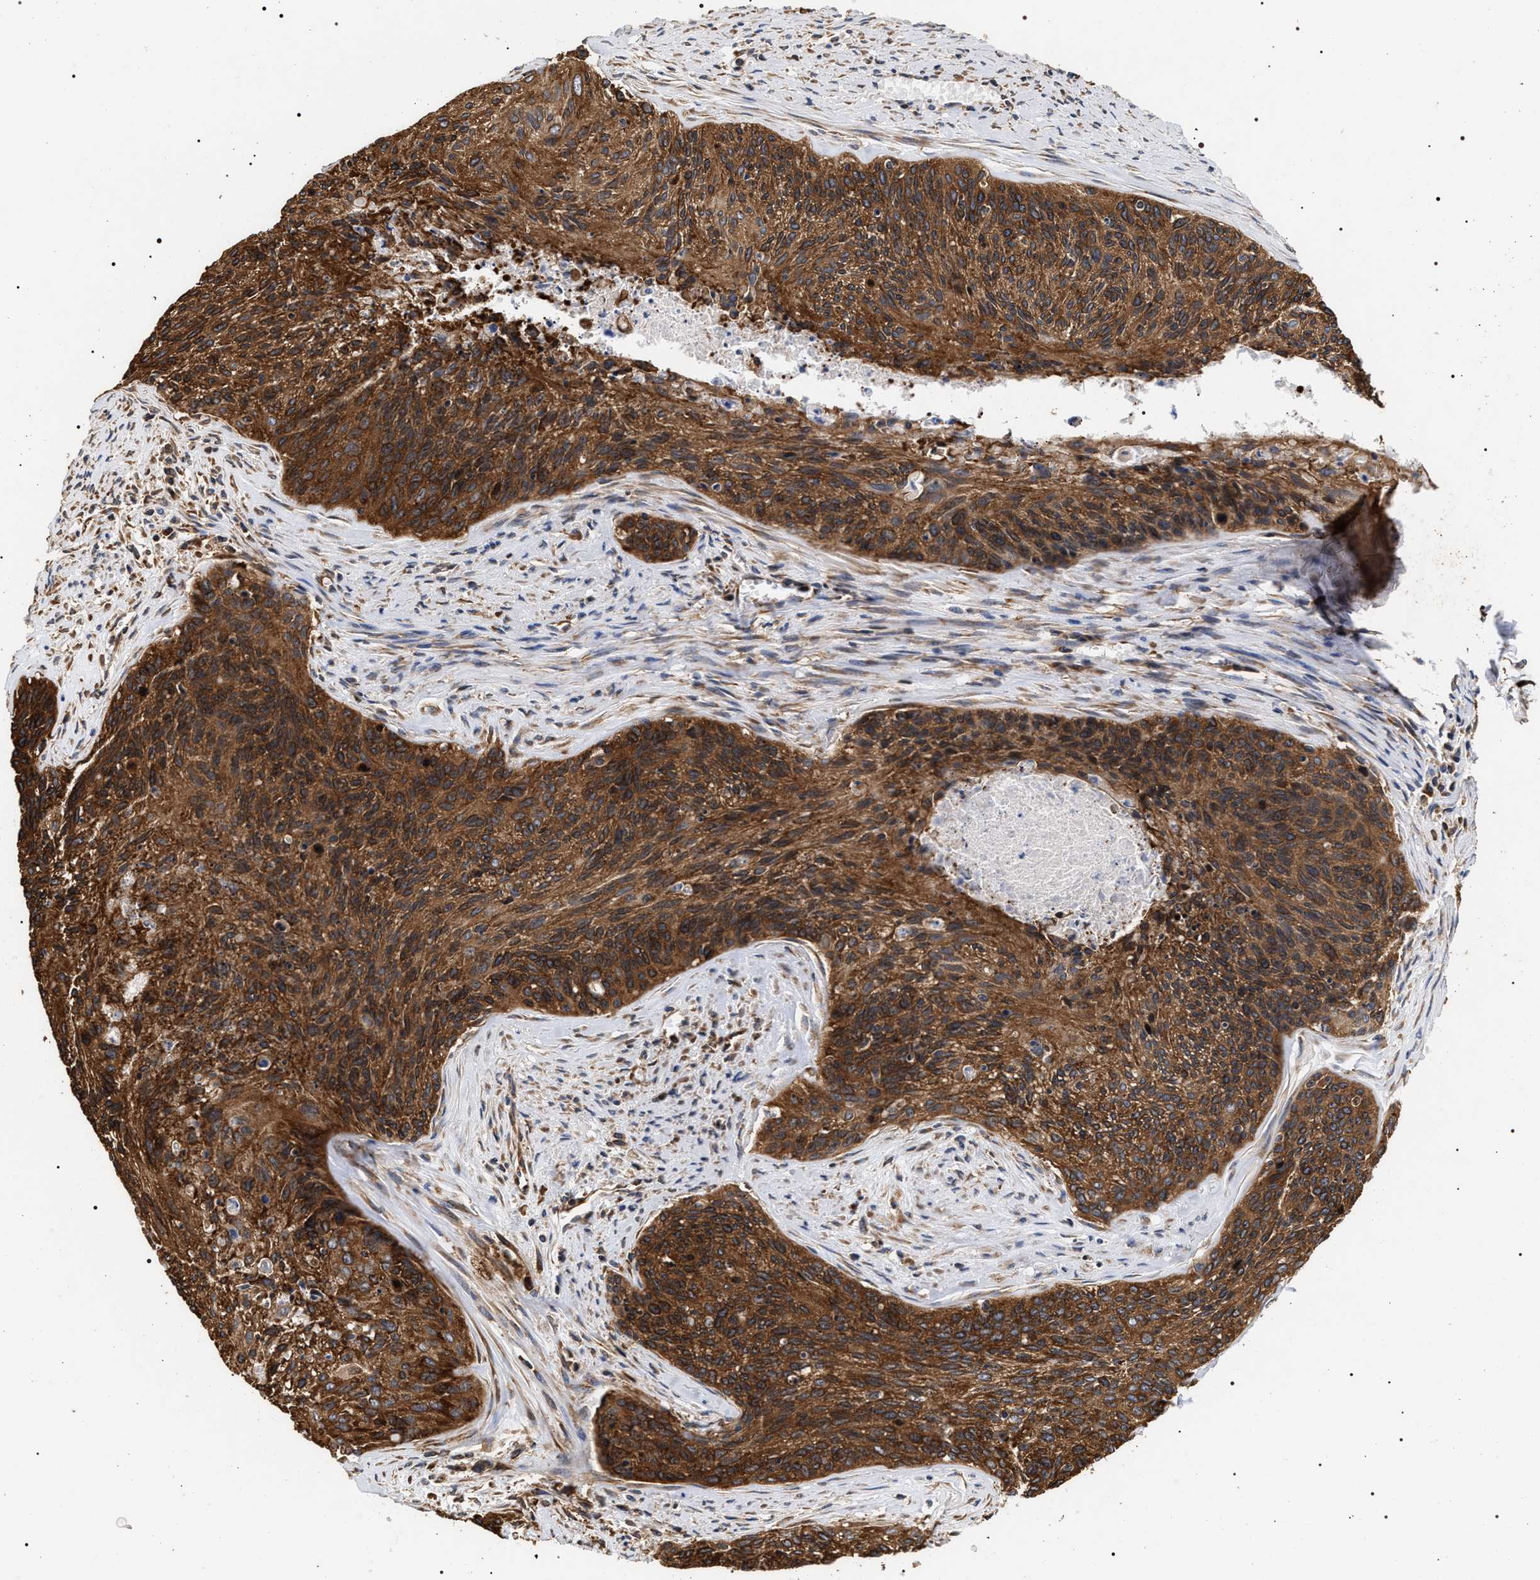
{"staining": {"intensity": "strong", "quantity": ">75%", "location": "cytoplasmic/membranous"}, "tissue": "cervical cancer", "cell_type": "Tumor cells", "image_type": "cancer", "snomed": [{"axis": "morphology", "description": "Squamous cell carcinoma, NOS"}, {"axis": "topography", "description": "Cervix"}], "caption": "Cervical cancer stained for a protein (brown) reveals strong cytoplasmic/membranous positive expression in about >75% of tumor cells.", "gene": "SERBP1", "patient": {"sex": "female", "age": 55}}